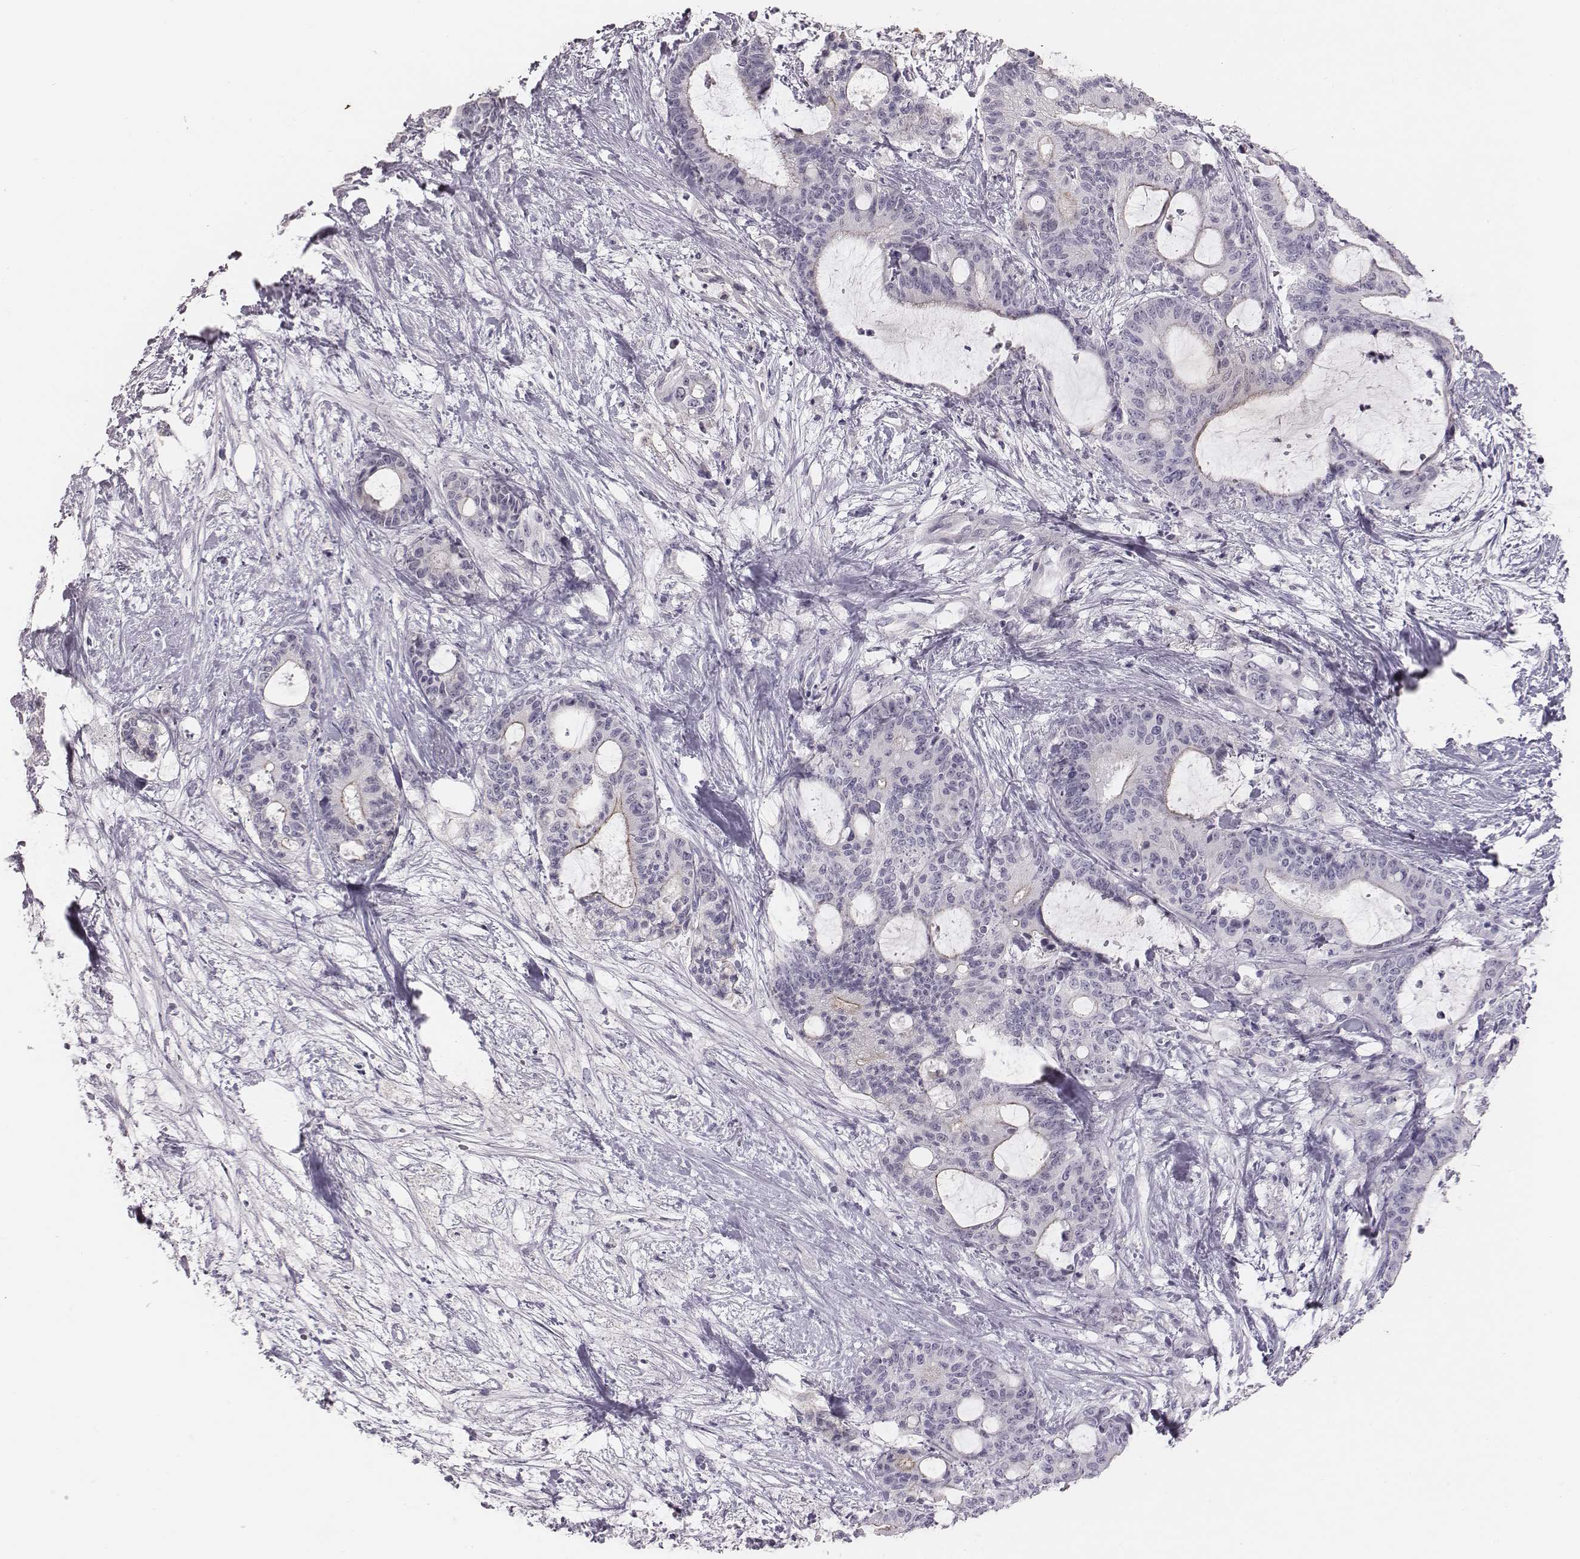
{"staining": {"intensity": "negative", "quantity": "none", "location": "none"}, "tissue": "liver cancer", "cell_type": "Tumor cells", "image_type": "cancer", "snomed": [{"axis": "morphology", "description": "Cholangiocarcinoma"}, {"axis": "topography", "description": "Liver"}], "caption": "Tumor cells show no significant staining in liver cancer.", "gene": "CACNG4", "patient": {"sex": "female", "age": 73}}